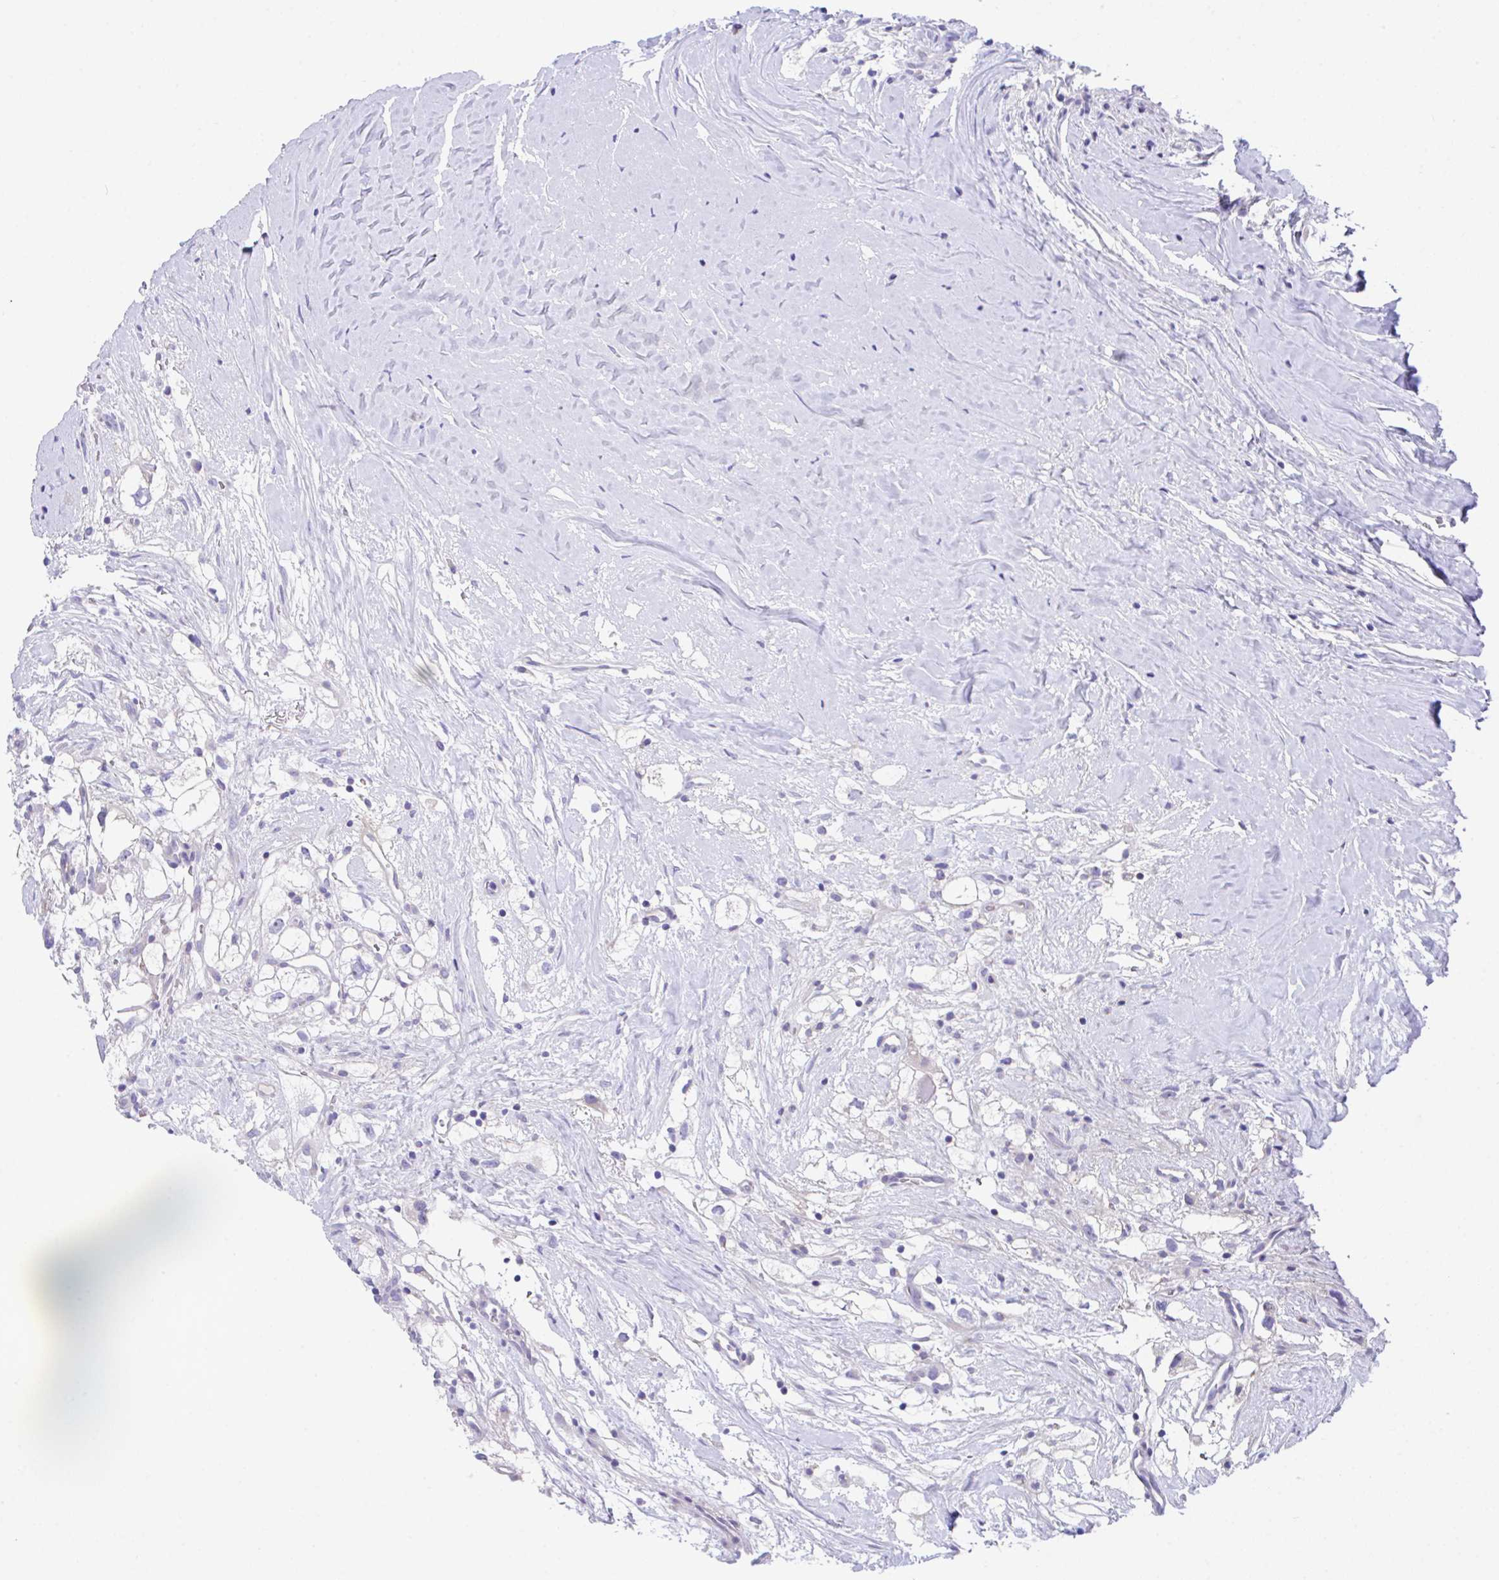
{"staining": {"intensity": "negative", "quantity": "none", "location": "none"}, "tissue": "renal cancer", "cell_type": "Tumor cells", "image_type": "cancer", "snomed": [{"axis": "morphology", "description": "Adenocarcinoma, NOS"}, {"axis": "topography", "description": "Kidney"}], "caption": "Protein analysis of renal cancer (adenocarcinoma) displays no significant positivity in tumor cells.", "gene": "SLC16A6", "patient": {"sex": "male", "age": 59}}